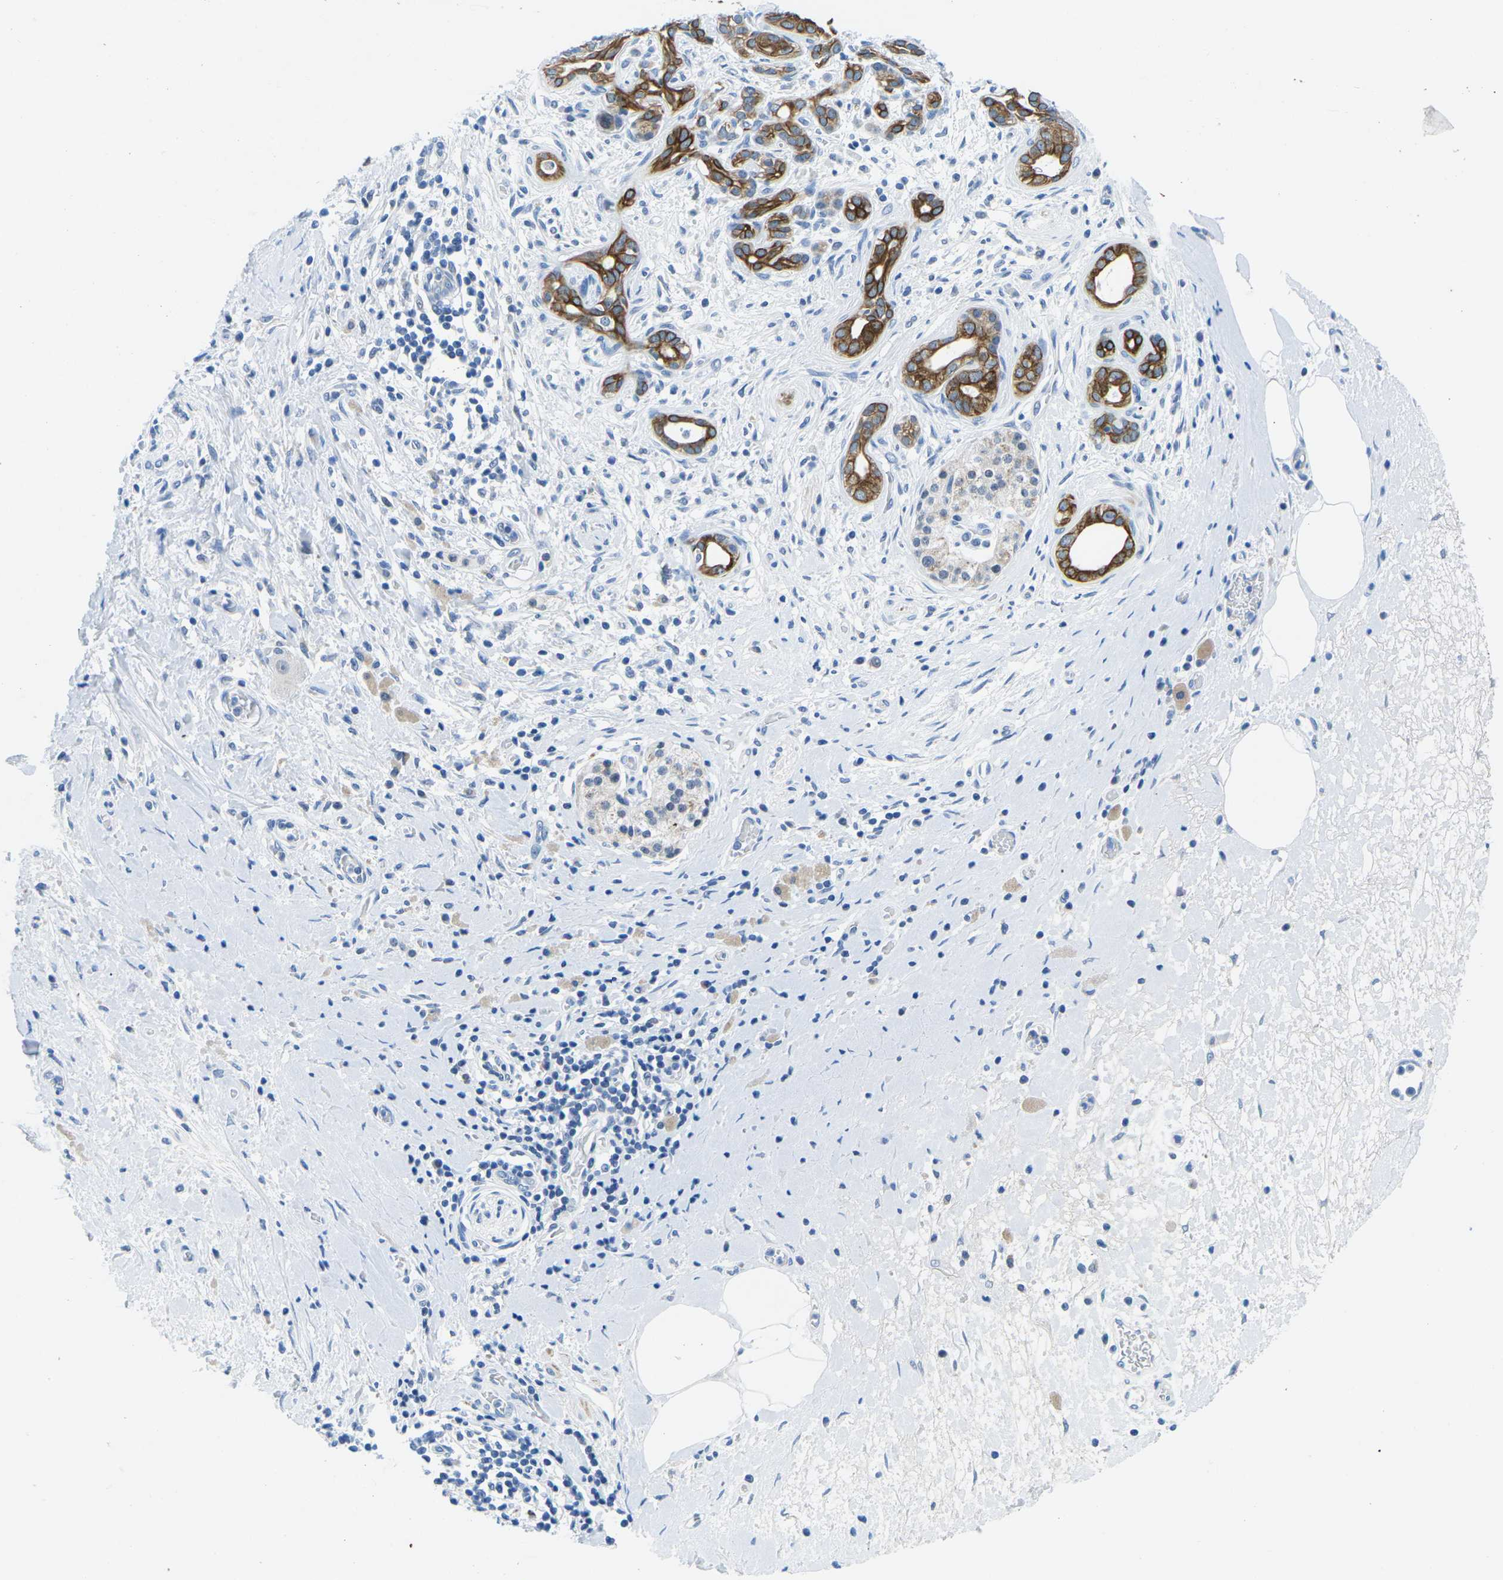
{"staining": {"intensity": "strong", "quantity": ">75%", "location": "cytoplasmic/membranous"}, "tissue": "pancreatic cancer", "cell_type": "Tumor cells", "image_type": "cancer", "snomed": [{"axis": "morphology", "description": "Adenocarcinoma, NOS"}, {"axis": "topography", "description": "Pancreas"}], "caption": "A micrograph of pancreatic cancer stained for a protein demonstrates strong cytoplasmic/membranous brown staining in tumor cells. (DAB (3,3'-diaminobenzidine) IHC with brightfield microscopy, high magnification).", "gene": "TM6SF1", "patient": {"sex": "male", "age": 55}}